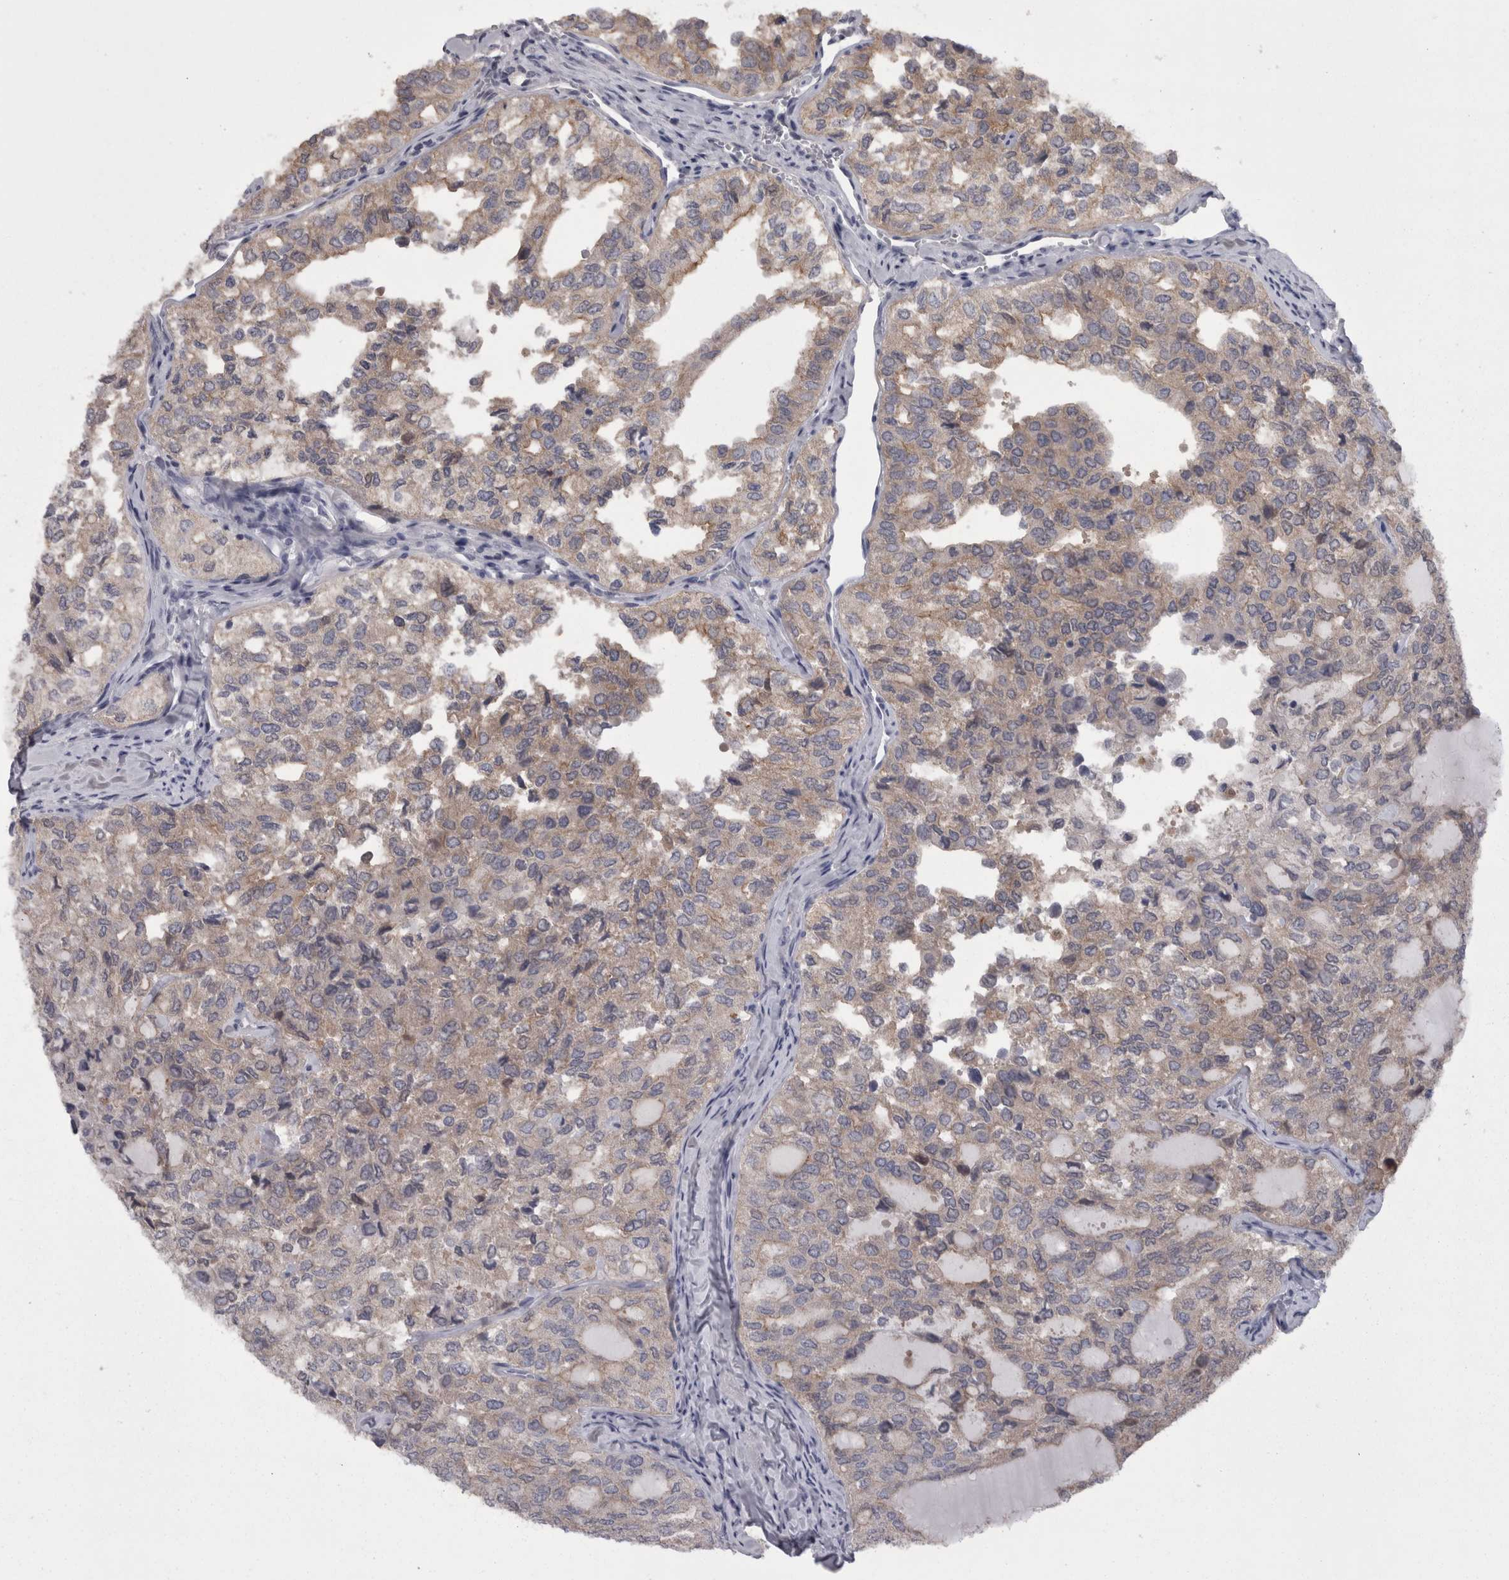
{"staining": {"intensity": "weak", "quantity": "25%-75%", "location": "cytoplasmic/membranous"}, "tissue": "thyroid cancer", "cell_type": "Tumor cells", "image_type": "cancer", "snomed": [{"axis": "morphology", "description": "Follicular adenoma carcinoma, NOS"}, {"axis": "topography", "description": "Thyroid gland"}], "caption": "Immunohistochemistry (IHC) photomicrograph of thyroid follicular adenoma carcinoma stained for a protein (brown), which demonstrates low levels of weak cytoplasmic/membranous expression in about 25%-75% of tumor cells.", "gene": "CAMK2D", "patient": {"sex": "male", "age": 75}}